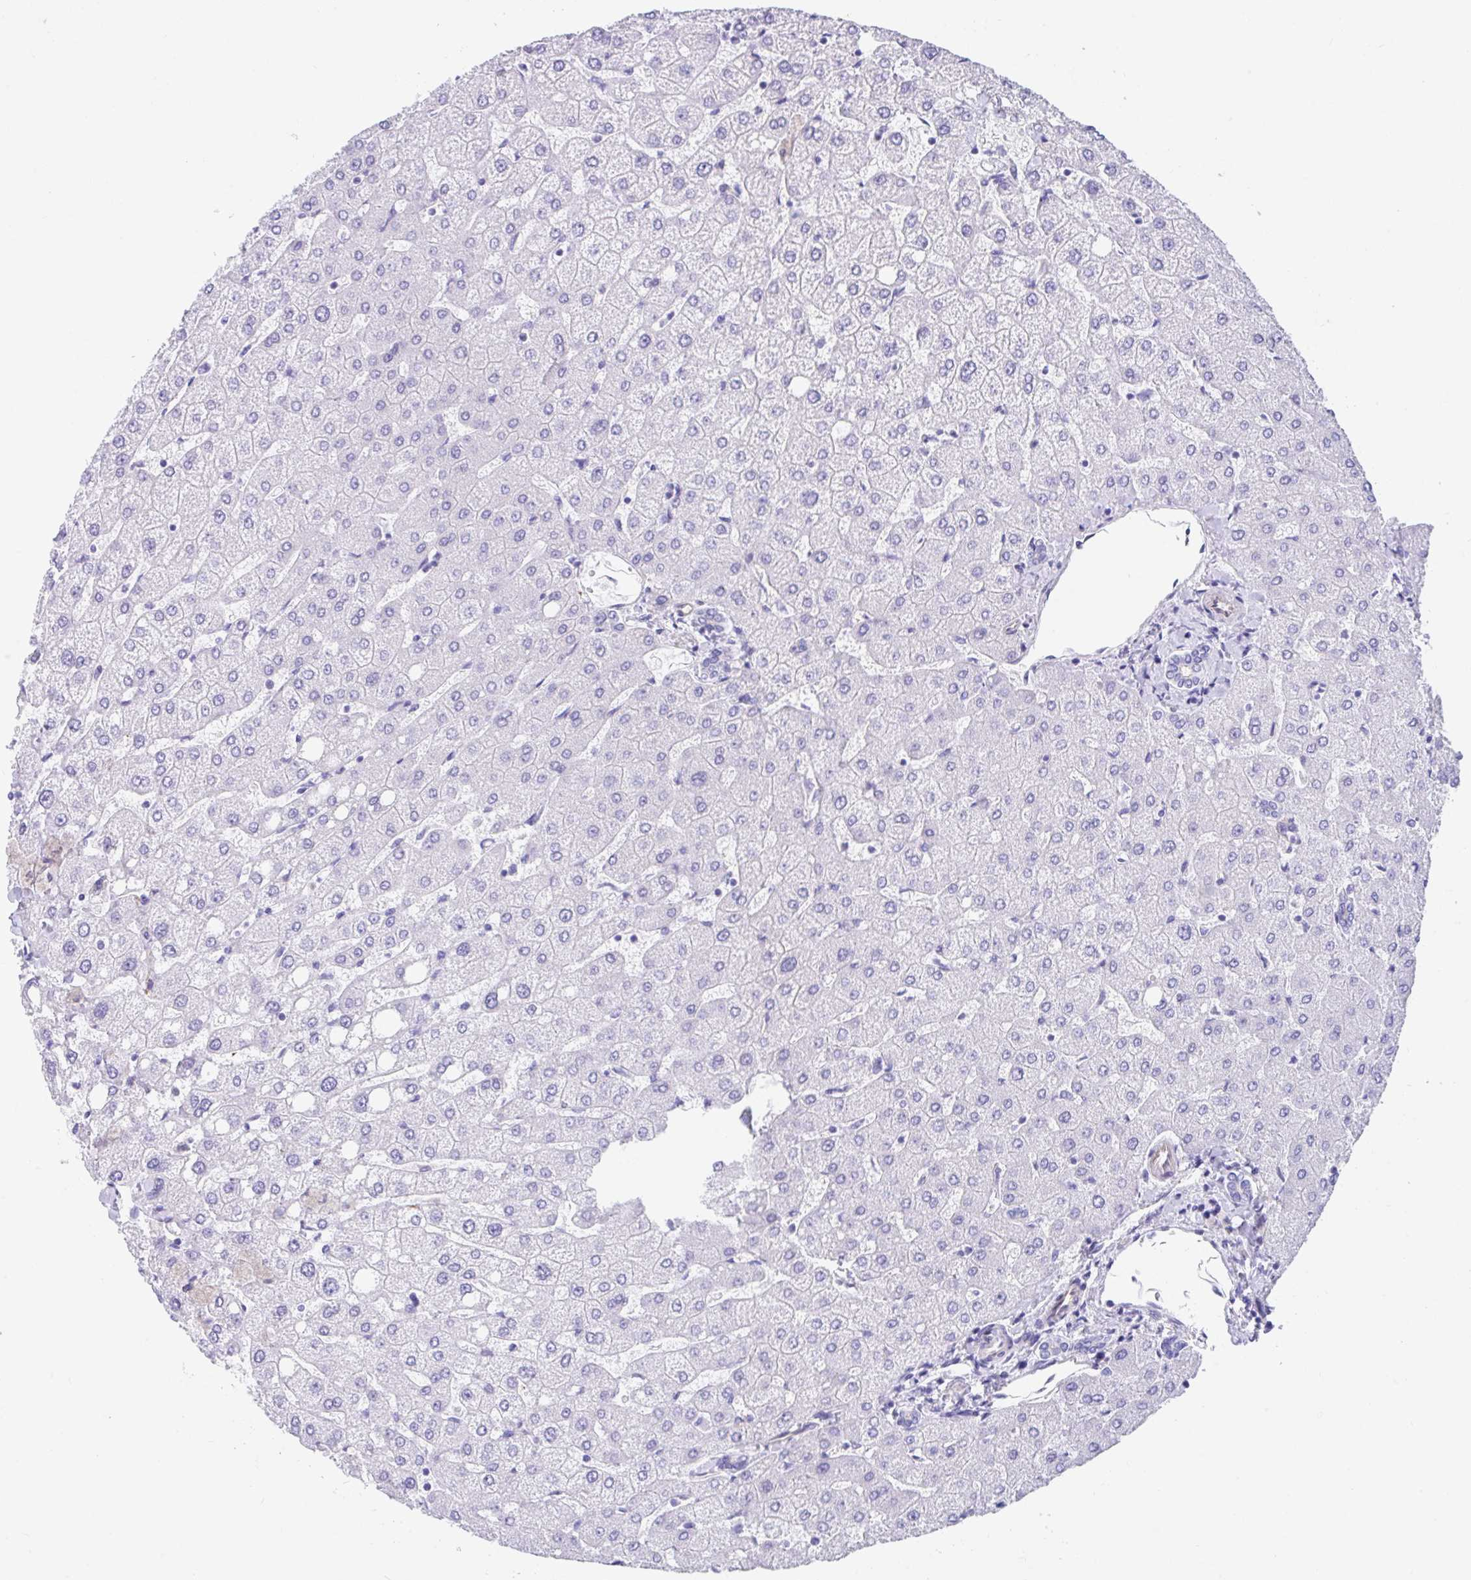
{"staining": {"intensity": "negative", "quantity": "none", "location": "none"}, "tissue": "liver", "cell_type": "Cholangiocytes", "image_type": "normal", "snomed": [{"axis": "morphology", "description": "Normal tissue, NOS"}, {"axis": "topography", "description": "Liver"}], "caption": "A high-resolution histopathology image shows immunohistochemistry staining of benign liver, which exhibits no significant positivity in cholangiocytes.", "gene": "FAM107A", "patient": {"sex": "female", "age": 54}}